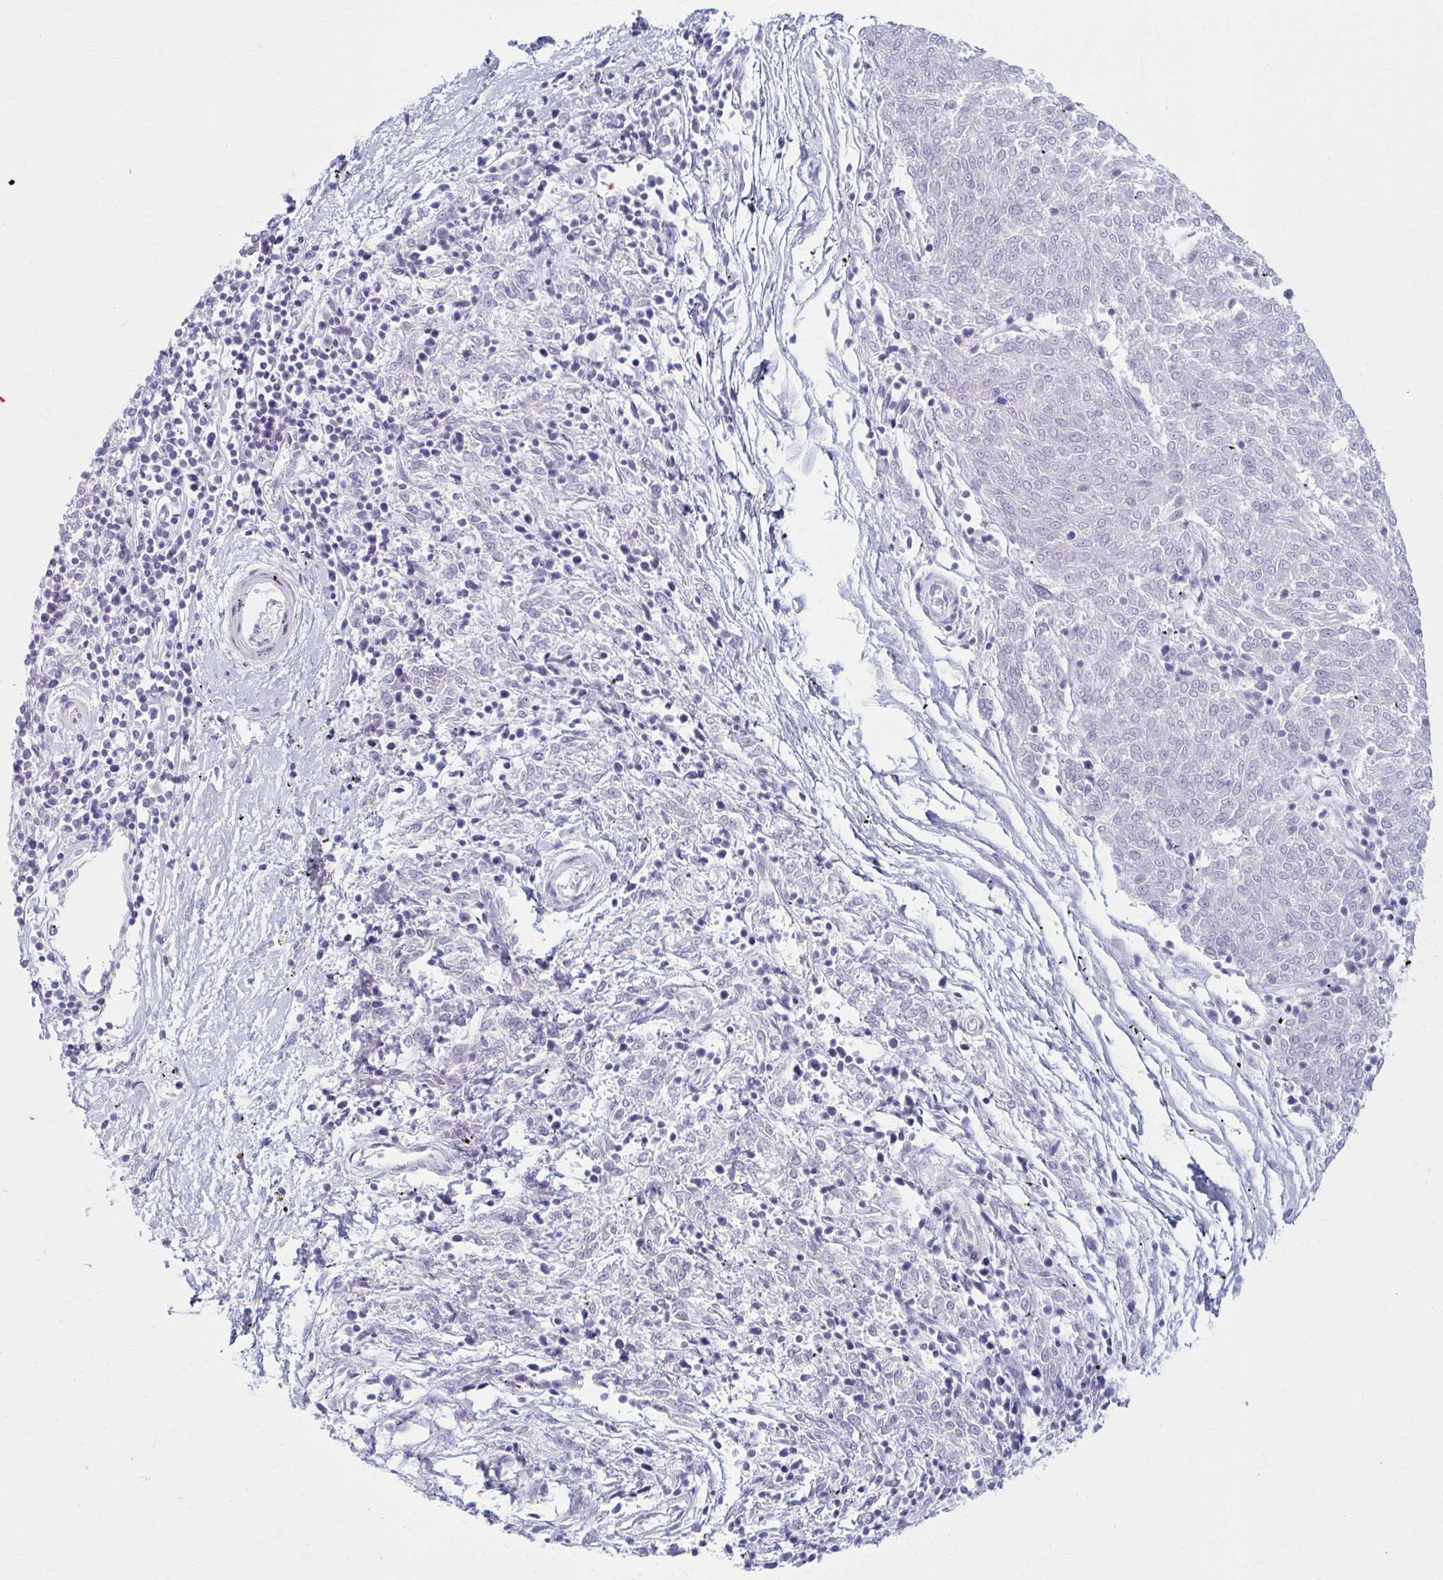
{"staining": {"intensity": "negative", "quantity": "none", "location": "none"}, "tissue": "melanoma", "cell_type": "Tumor cells", "image_type": "cancer", "snomed": [{"axis": "morphology", "description": "Malignant melanoma, NOS"}, {"axis": "topography", "description": "Skin"}], "caption": "This is an immunohistochemistry histopathology image of melanoma. There is no expression in tumor cells.", "gene": "PRKRA", "patient": {"sex": "female", "age": 72}}